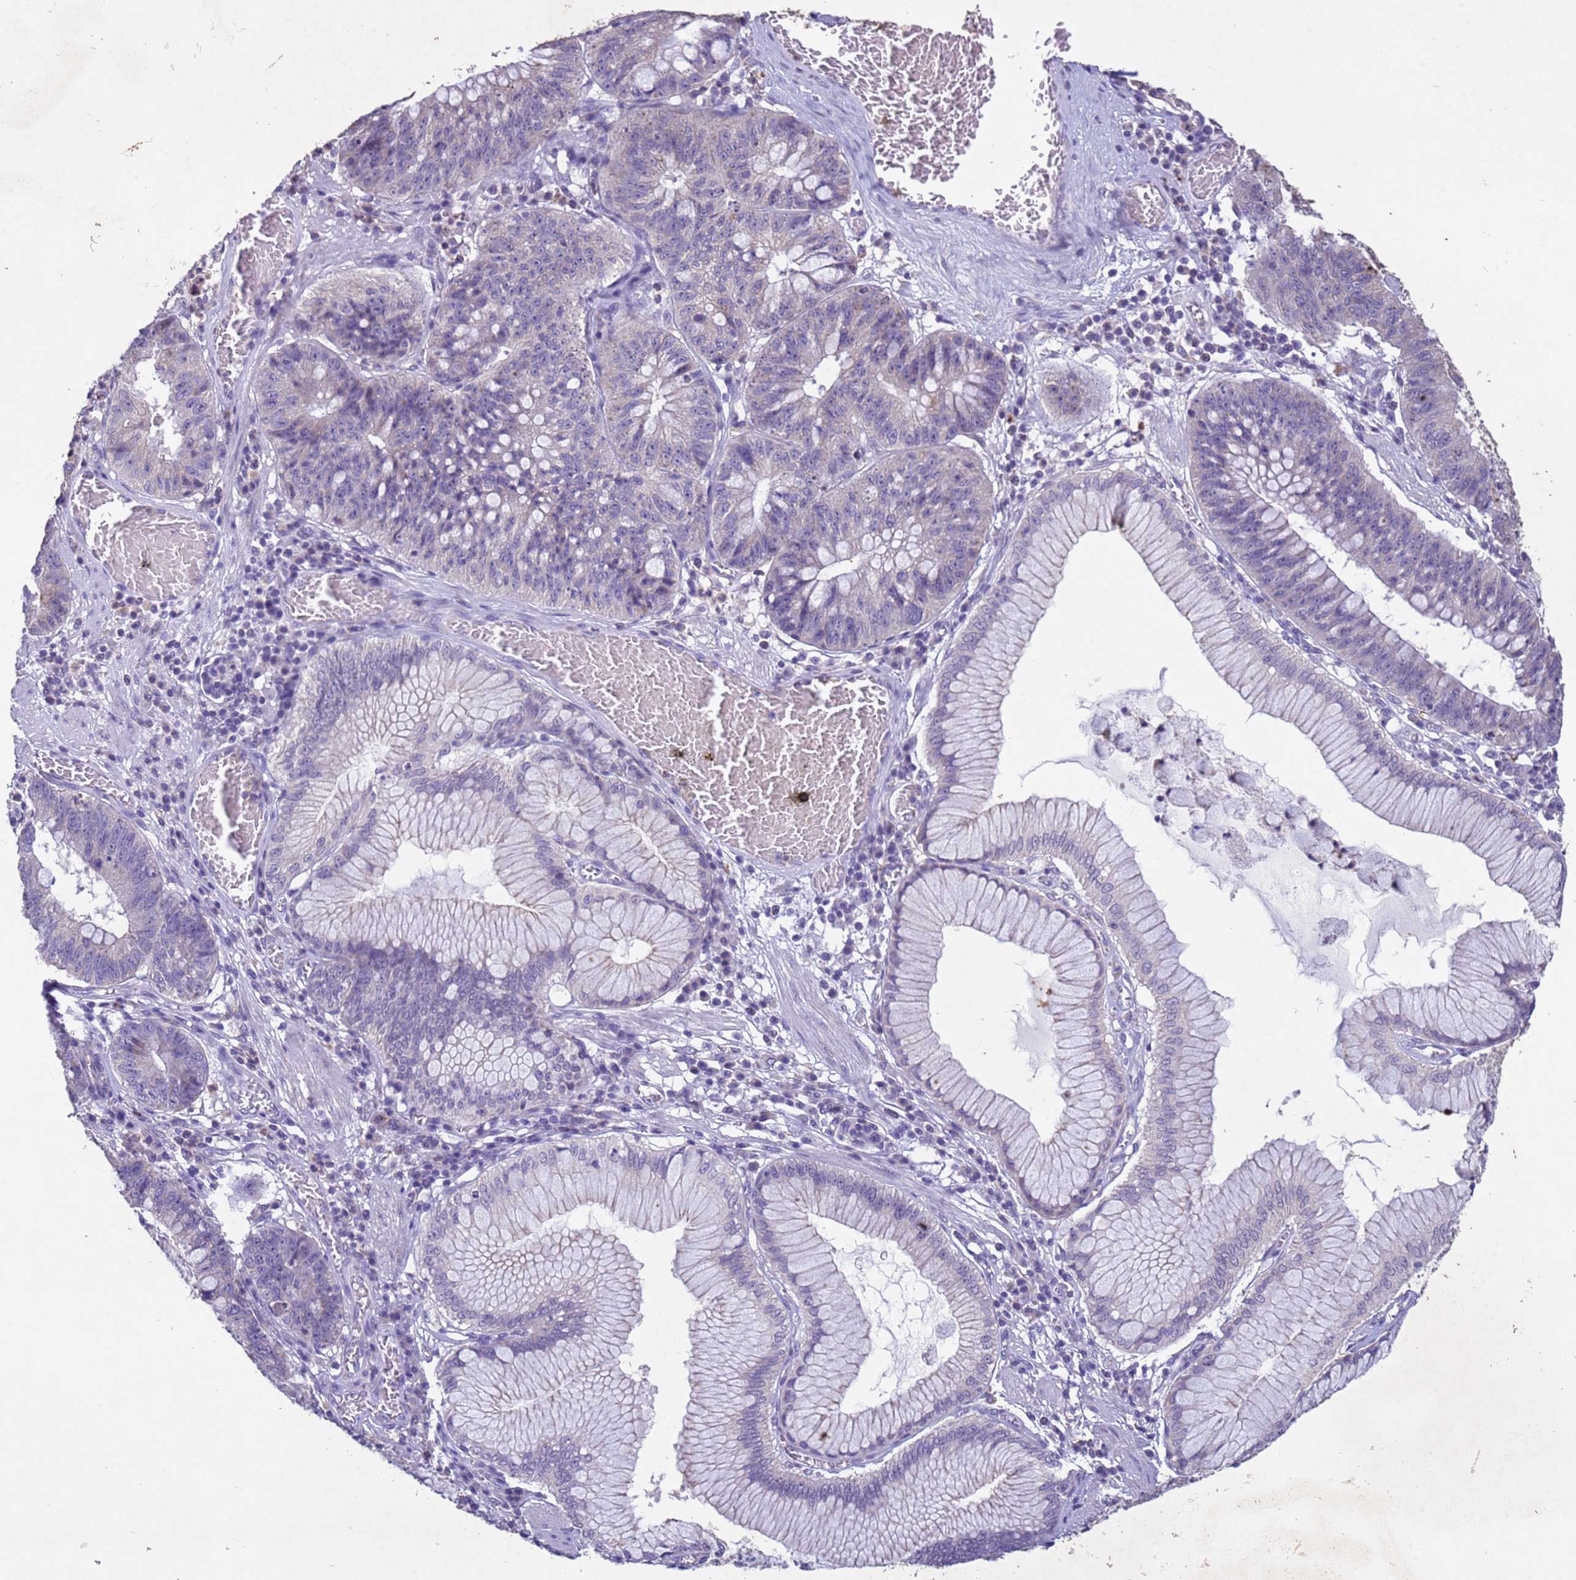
{"staining": {"intensity": "negative", "quantity": "none", "location": "none"}, "tissue": "stomach cancer", "cell_type": "Tumor cells", "image_type": "cancer", "snomed": [{"axis": "morphology", "description": "Adenocarcinoma, NOS"}, {"axis": "topography", "description": "Stomach"}], "caption": "This is an immunohistochemistry (IHC) photomicrograph of human adenocarcinoma (stomach). There is no staining in tumor cells.", "gene": "NLRP11", "patient": {"sex": "male", "age": 59}}